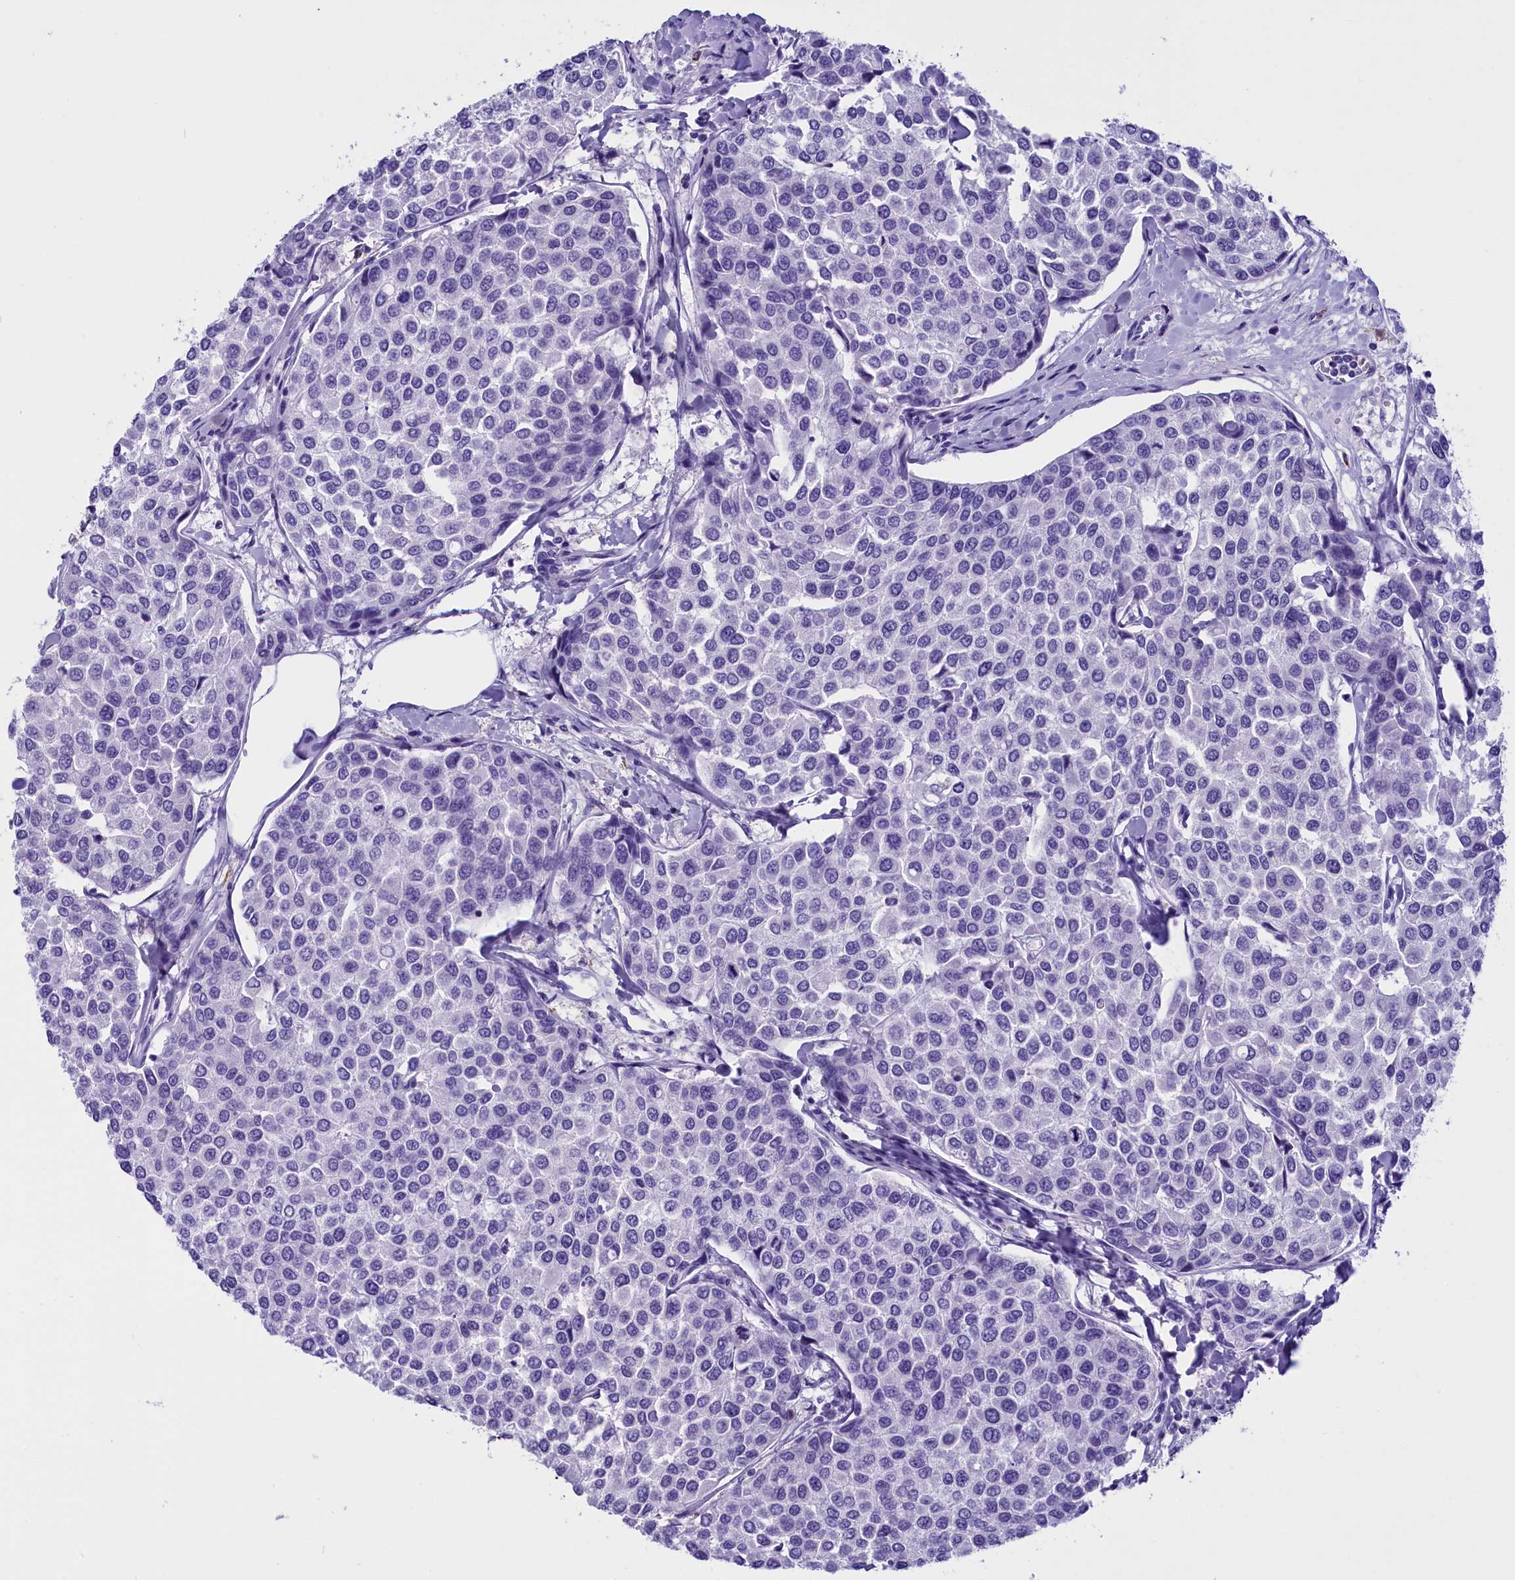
{"staining": {"intensity": "negative", "quantity": "none", "location": "none"}, "tissue": "breast cancer", "cell_type": "Tumor cells", "image_type": "cancer", "snomed": [{"axis": "morphology", "description": "Duct carcinoma"}, {"axis": "topography", "description": "Breast"}], "caption": "Protein analysis of breast cancer (intraductal carcinoma) demonstrates no significant expression in tumor cells.", "gene": "CLC", "patient": {"sex": "female", "age": 55}}